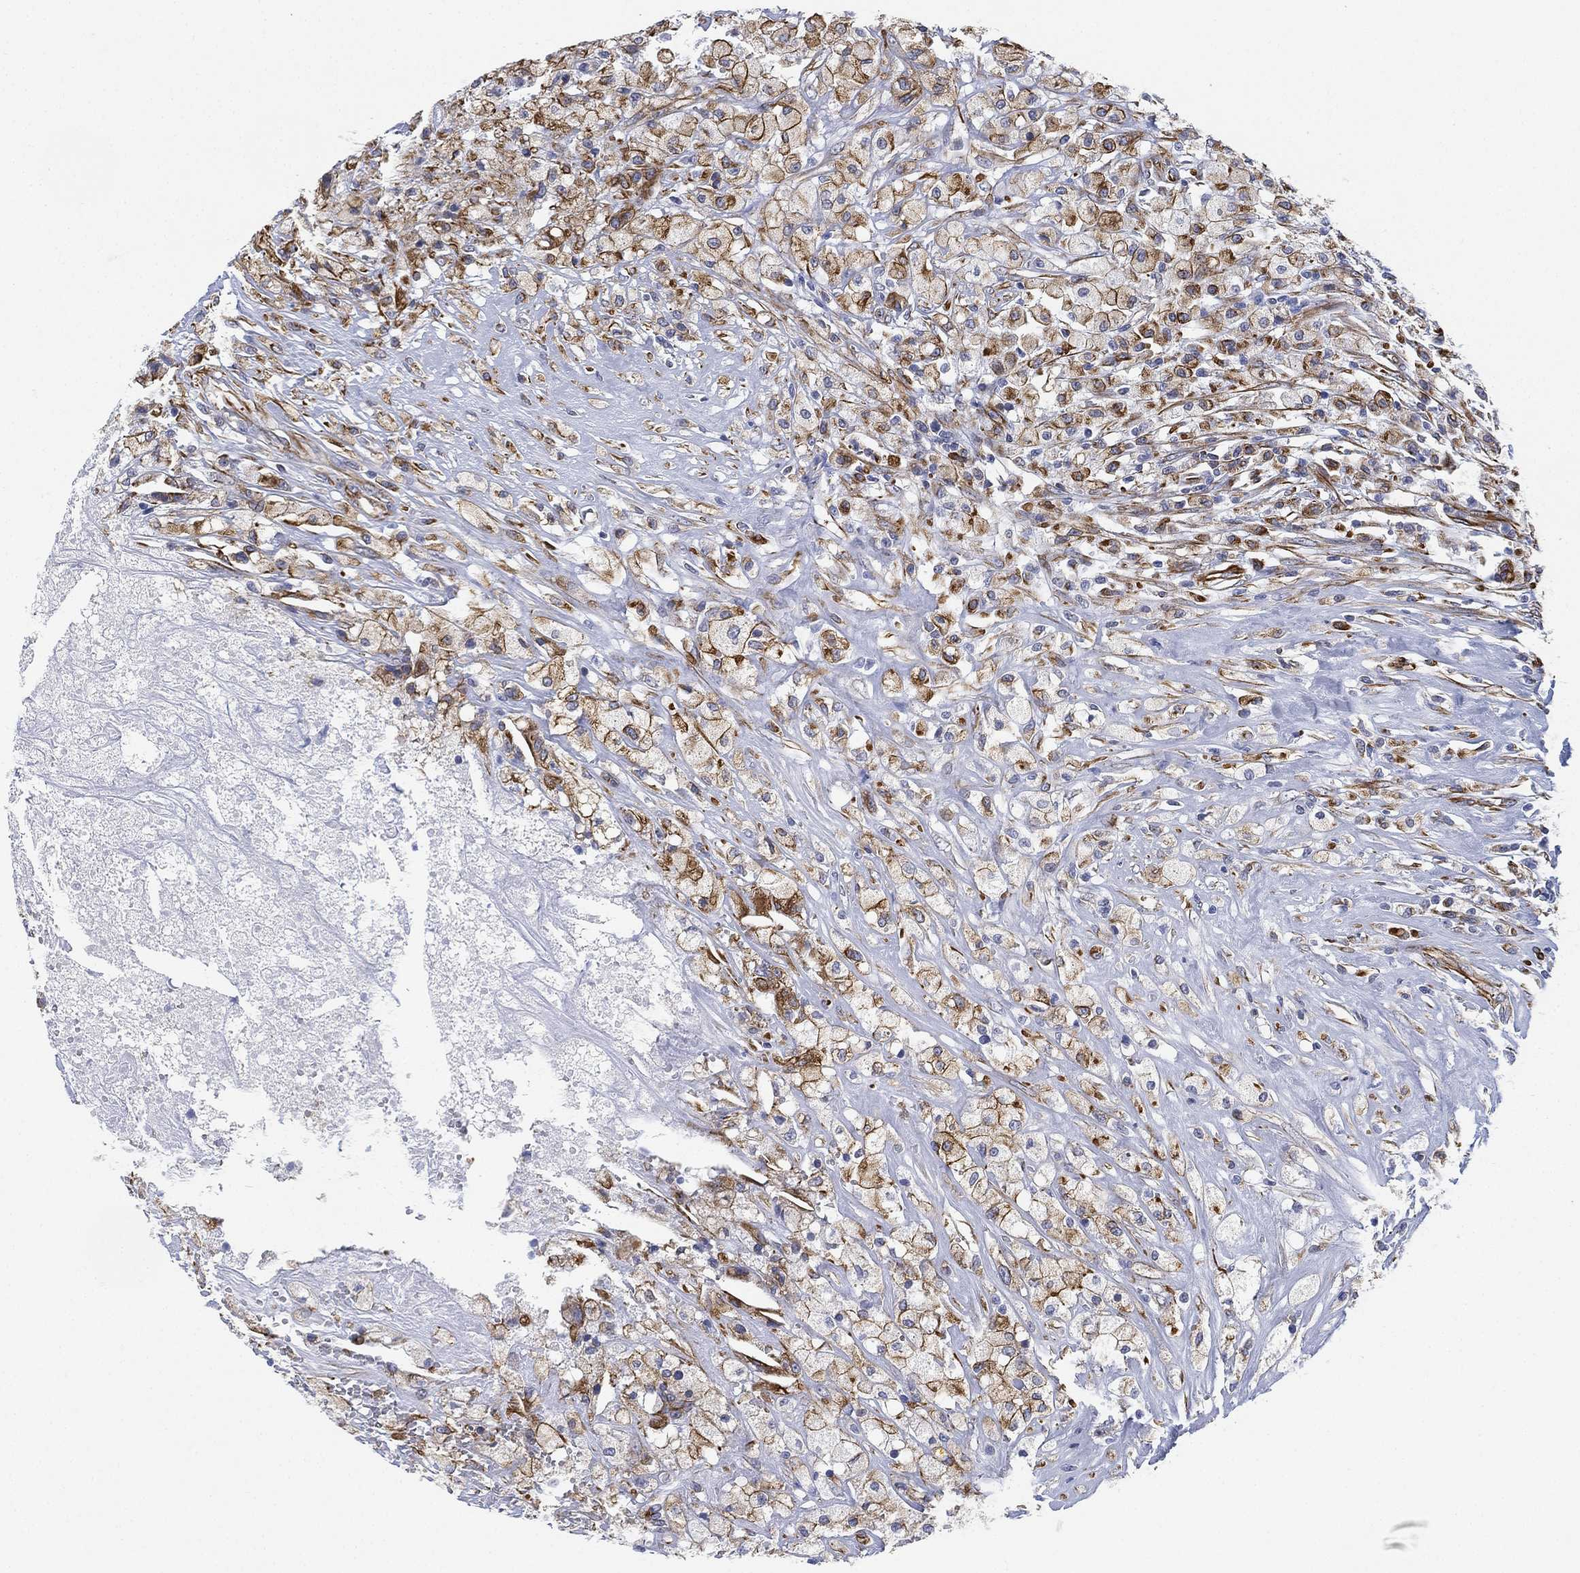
{"staining": {"intensity": "moderate", "quantity": "25%-75%", "location": "cytoplasmic/membranous"}, "tissue": "testis cancer", "cell_type": "Tumor cells", "image_type": "cancer", "snomed": [{"axis": "morphology", "description": "Necrosis, NOS"}, {"axis": "morphology", "description": "Carcinoma, Embryonal, NOS"}, {"axis": "topography", "description": "Testis"}], "caption": "Immunohistochemical staining of human testis cancer (embryonal carcinoma) reveals moderate cytoplasmic/membranous protein positivity in about 25%-75% of tumor cells.", "gene": "PSKH2", "patient": {"sex": "male", "age": 19}}